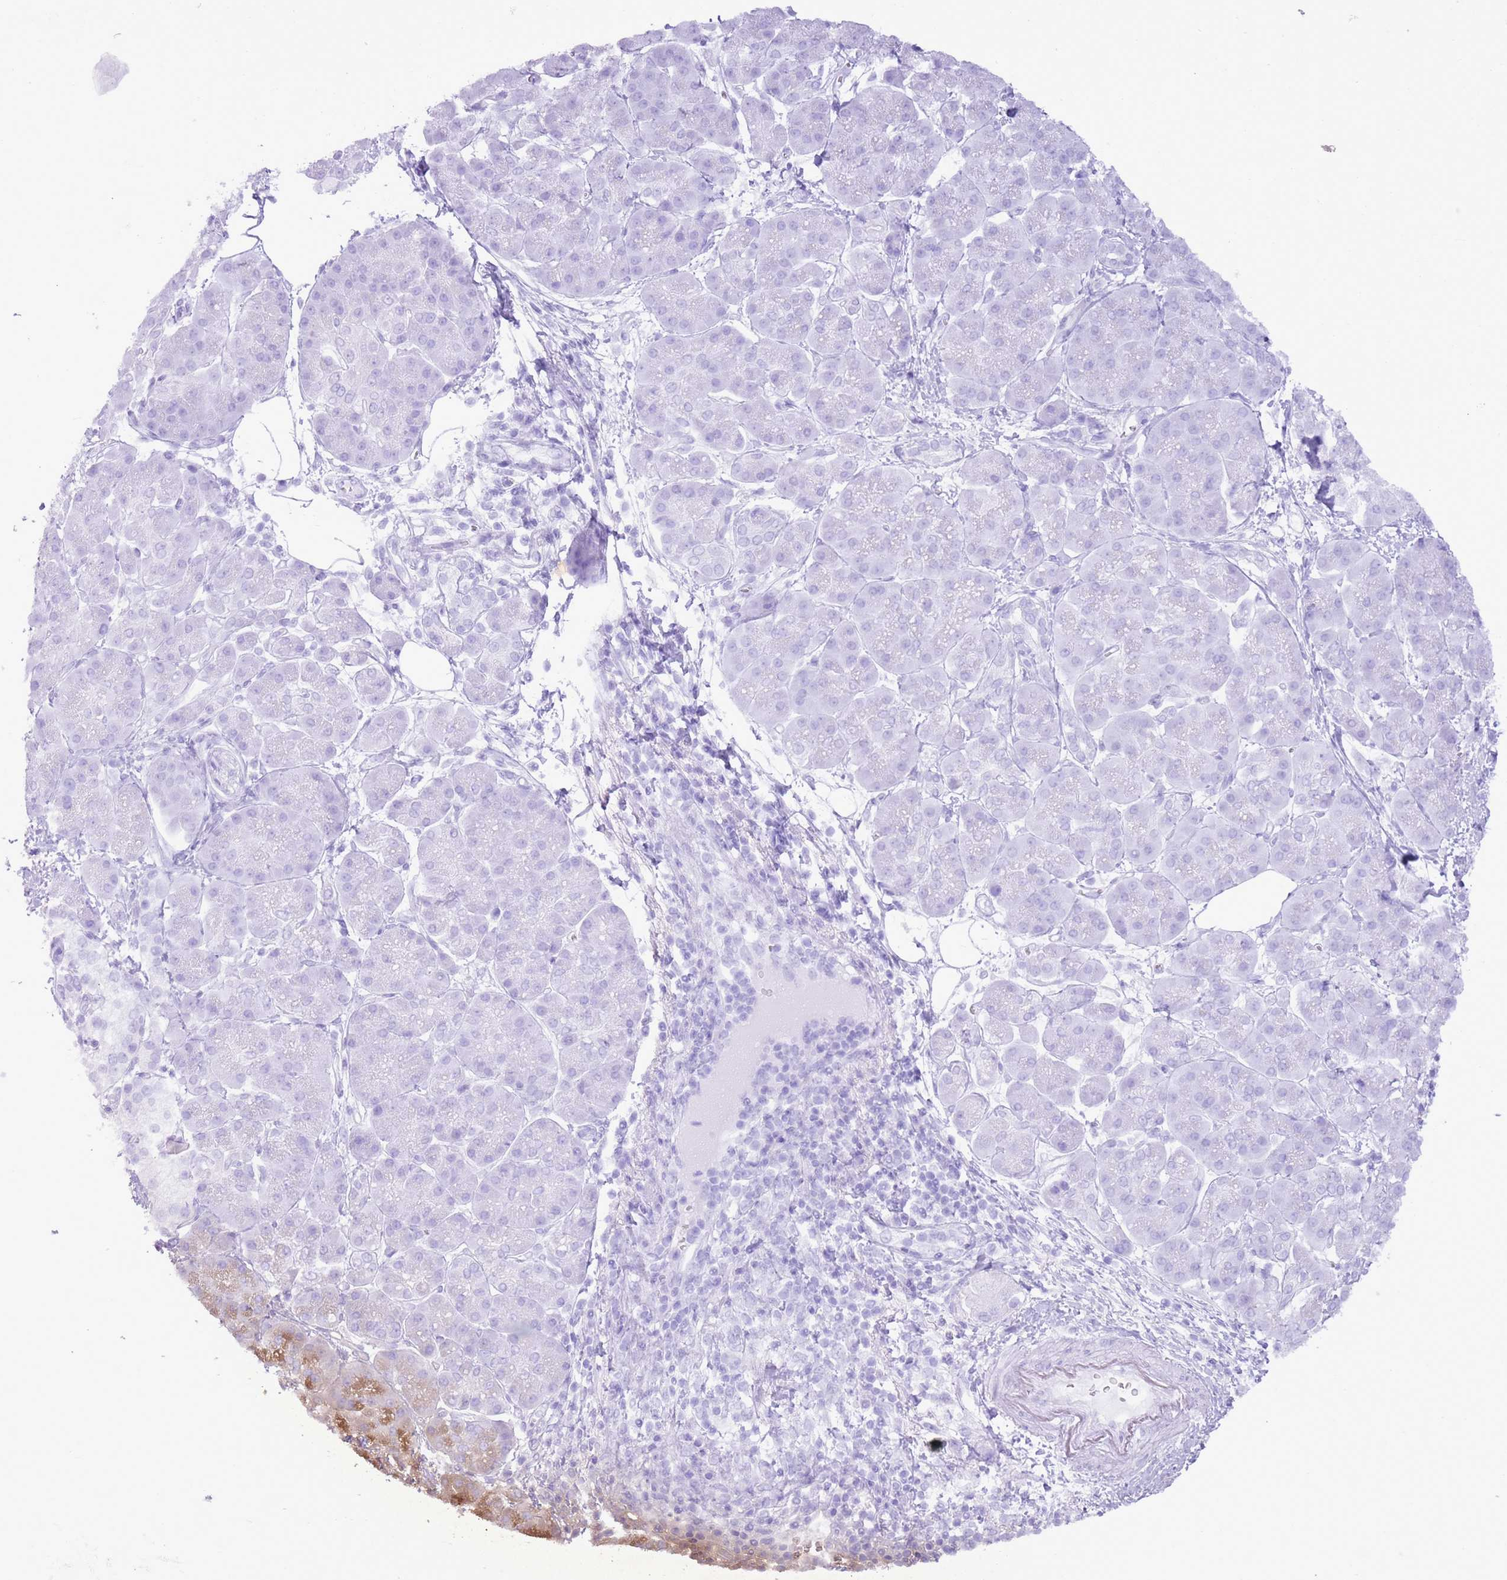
{"staining": {"intensity": "negative", "quantity": "none", "location": "none"}, "tissue": "pancreatic cancer", "cell_type": "Tumor cells", "image_type": "cancer", "snomed": [{"axis": "morphology", "description": "Adenocarcinoma, NOS"}, {"axis": "topography", "description": "Pancreas"}], "caption": "Immunohistochemistry (IHC) of human pancreatic cancer shows no positivity in tumor cells.", "gene": "GMNN", "patient": {"sex": "female", "age": 73}}